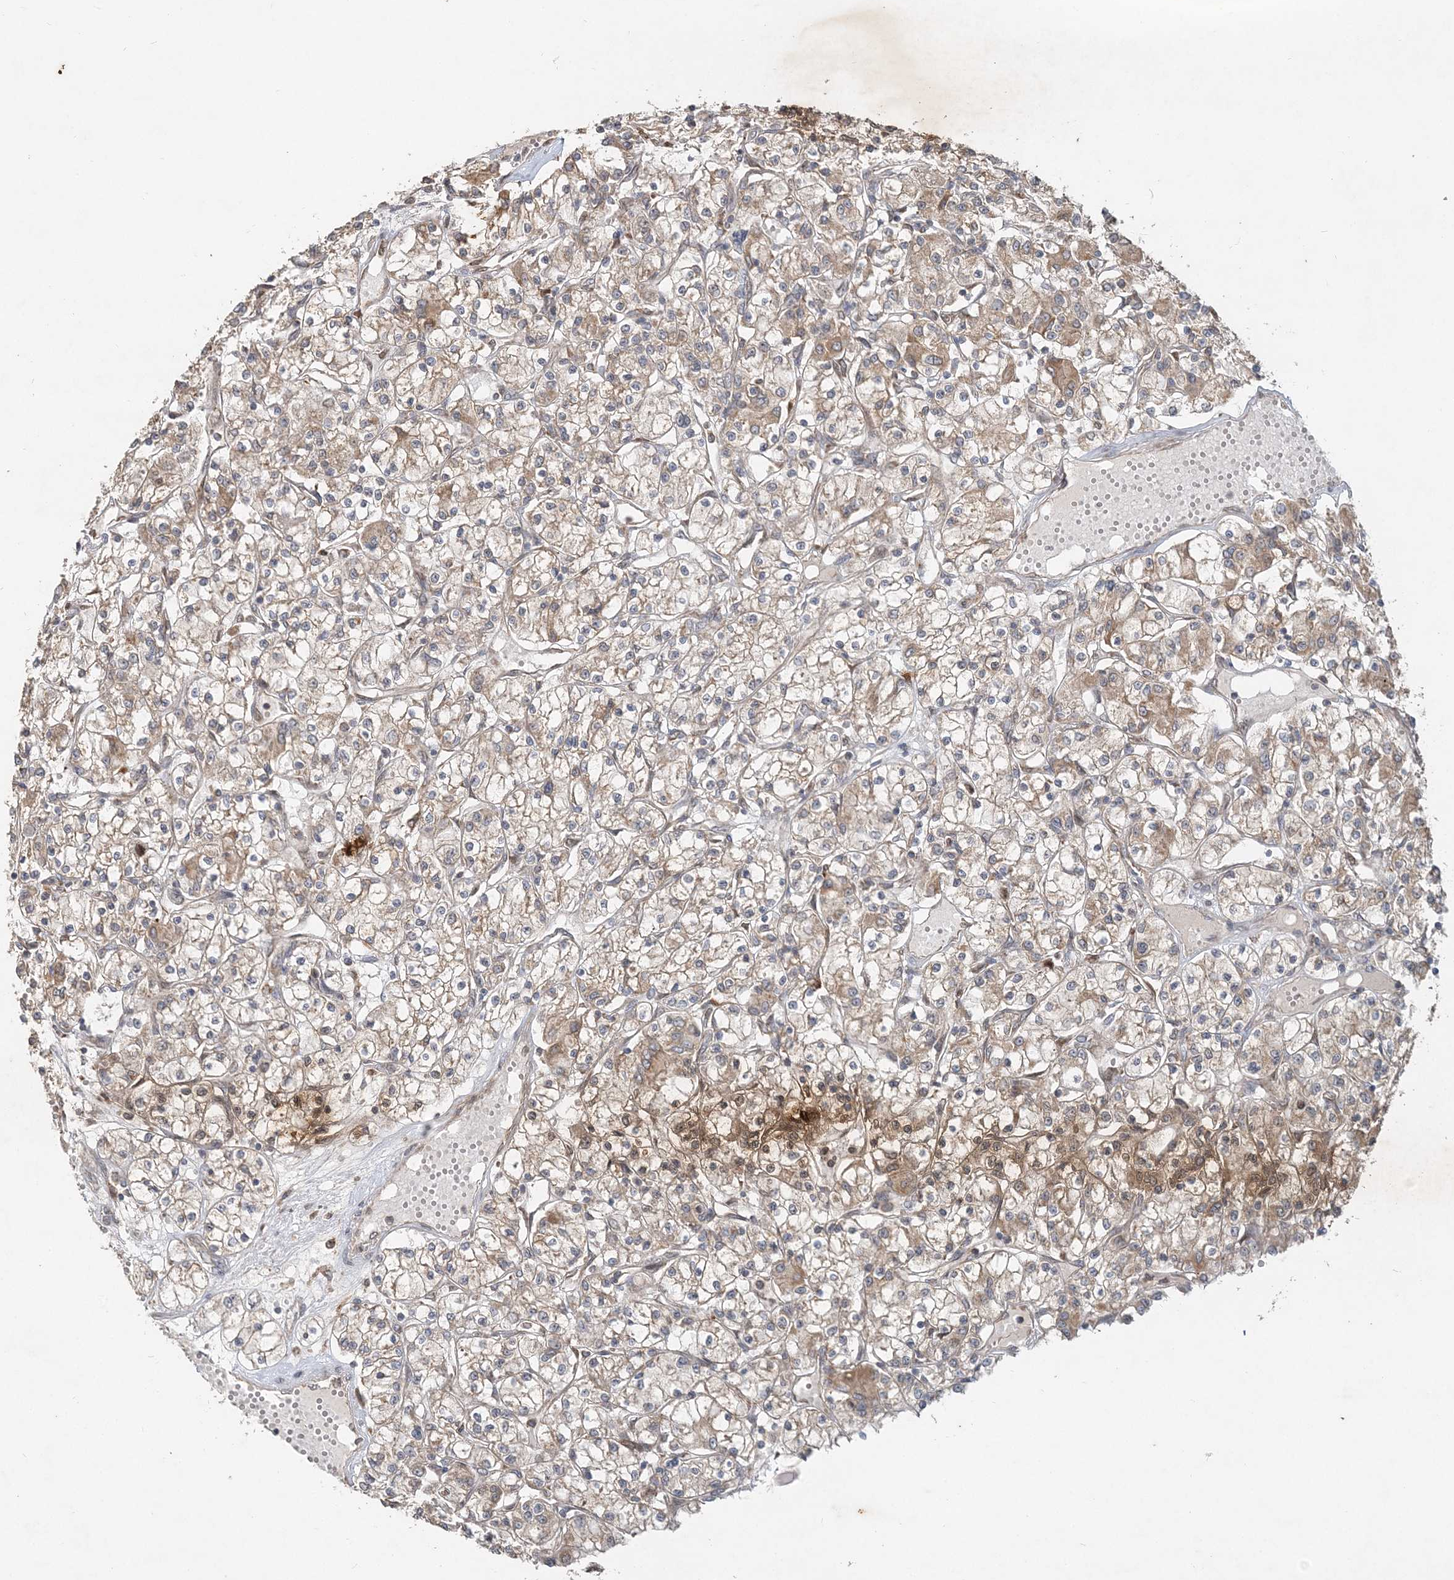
{"staining": {"intensity": "moderate", "quantity": "25%-75%", "location": "cytoplasmic/membranous"}, "tissue": "renal cancer", "cell_type": "Tumor cells", "image_type": "cancer", "snomed": [{"axis": "morphology", "description": "Adenocarcinoma, NOS"}, {"axis": "topography", "description": "Kidney"}], "caption": "The photomicrograph demonstrates immunohistochemical staining of renal adenocarcinoma. There is moderate cytoplasmic/membranous expression is seen in approximately 25%-75% of tumor cells. (DAB (3,3'-diaminobenzidine) IHC, brown staining for protein, blue staining for nuclei).", "gene": "RAB14", "patient": {"sex": "female", "age": 59}}